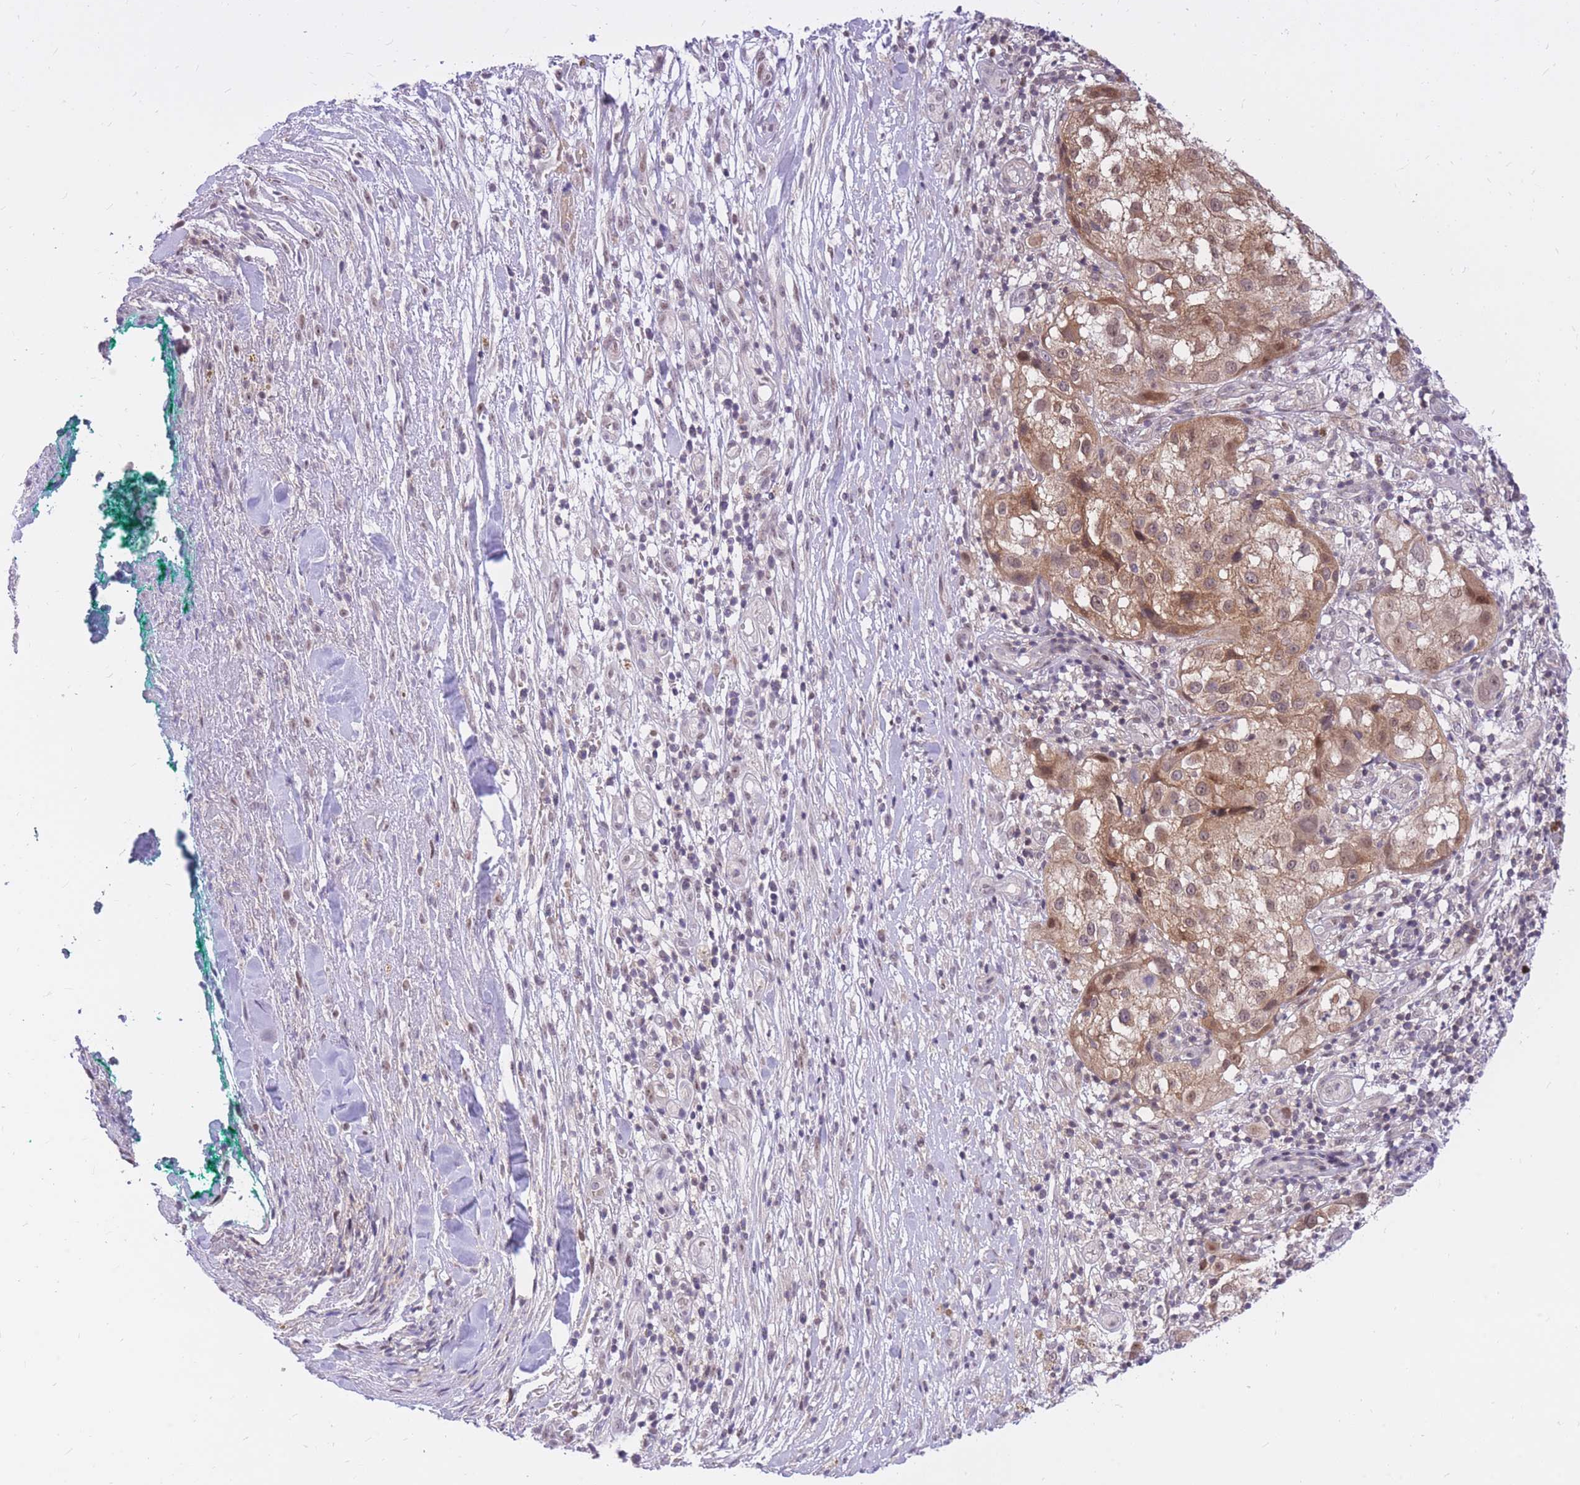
{"staining": {"intensity": "moderate", "quantity": ">75%", "location": "cytoplasmic/membranous"}, "tissue": "melanoma", "cell_type": "Tumor cells", "image_type": "cancer", "snomed": [{"axis": "morphology", "description": "Normal morphology"}, {"axis": "morphology", "description": "Malignant melanoma, NOS"}, {"axis": "topography", "description": "Skin"}], "caption": "Malignant melanoma stained for a protein (brown) reveals moderate cytoplasmic/membranous positive staining in about >75% of tumor cells.", "gene": "MINDY2", "patient": {"sex": "female", "age": 72}}